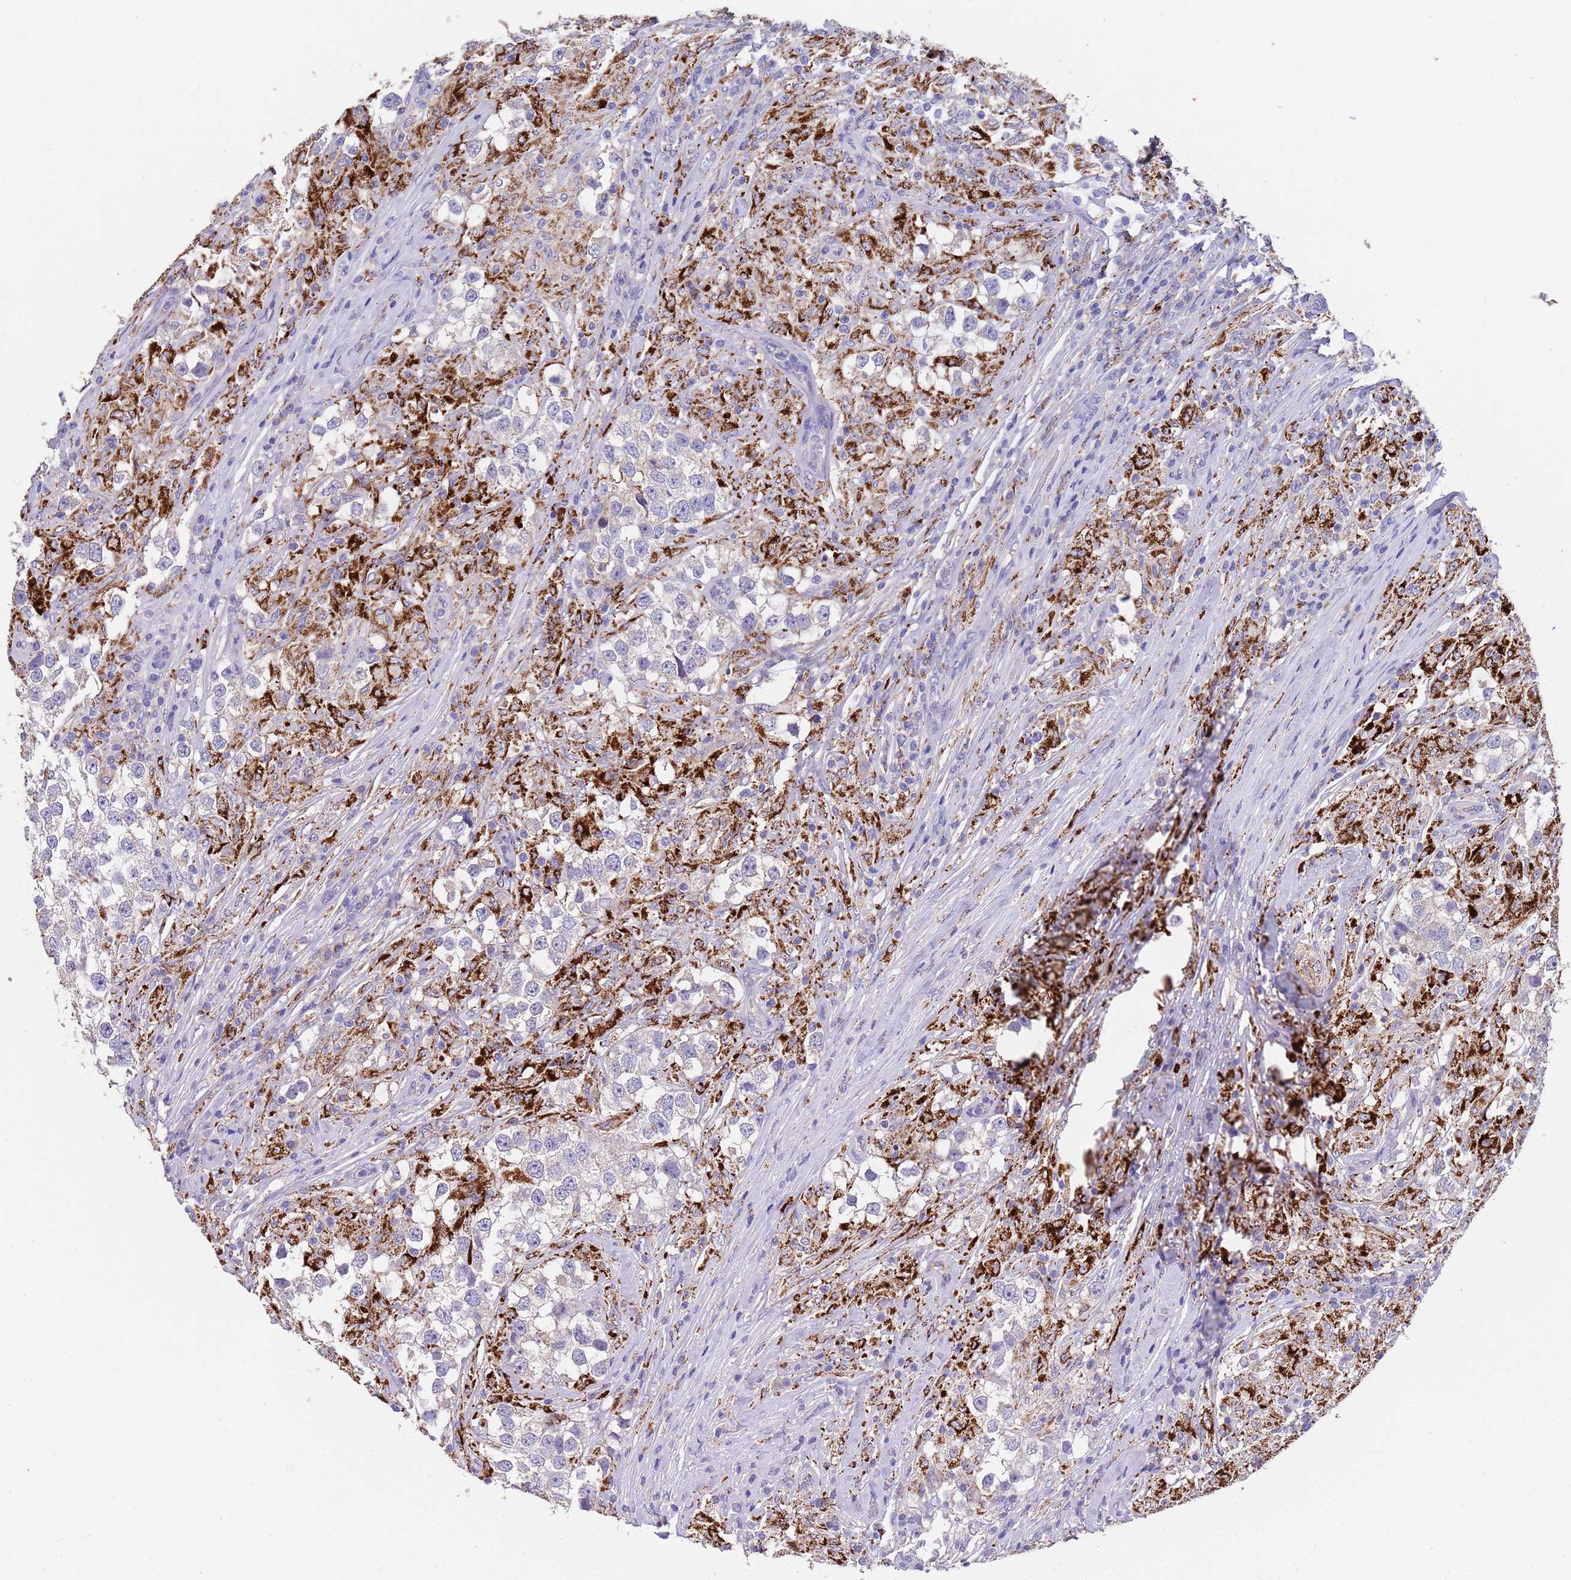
{"staining": {"intensity": "negative", "quantity": "none", "location": "none"}, "tissue": "testis cancer", "cell_type": "Tumor cells", "image_type": "cancer", "snomed": [{"axis": "morphology", "description": "Seminoma, NOS"}, {"axis": "topography", "description": "Testis"}], "caption": "Protein analysis of seminoma (testis) exhibits no significant expression in tumor cells. (DAB IHC with hematoxylin counter stain).", "gene": "SLC24A3", "patient": {"sex": "male", "age": 46}}